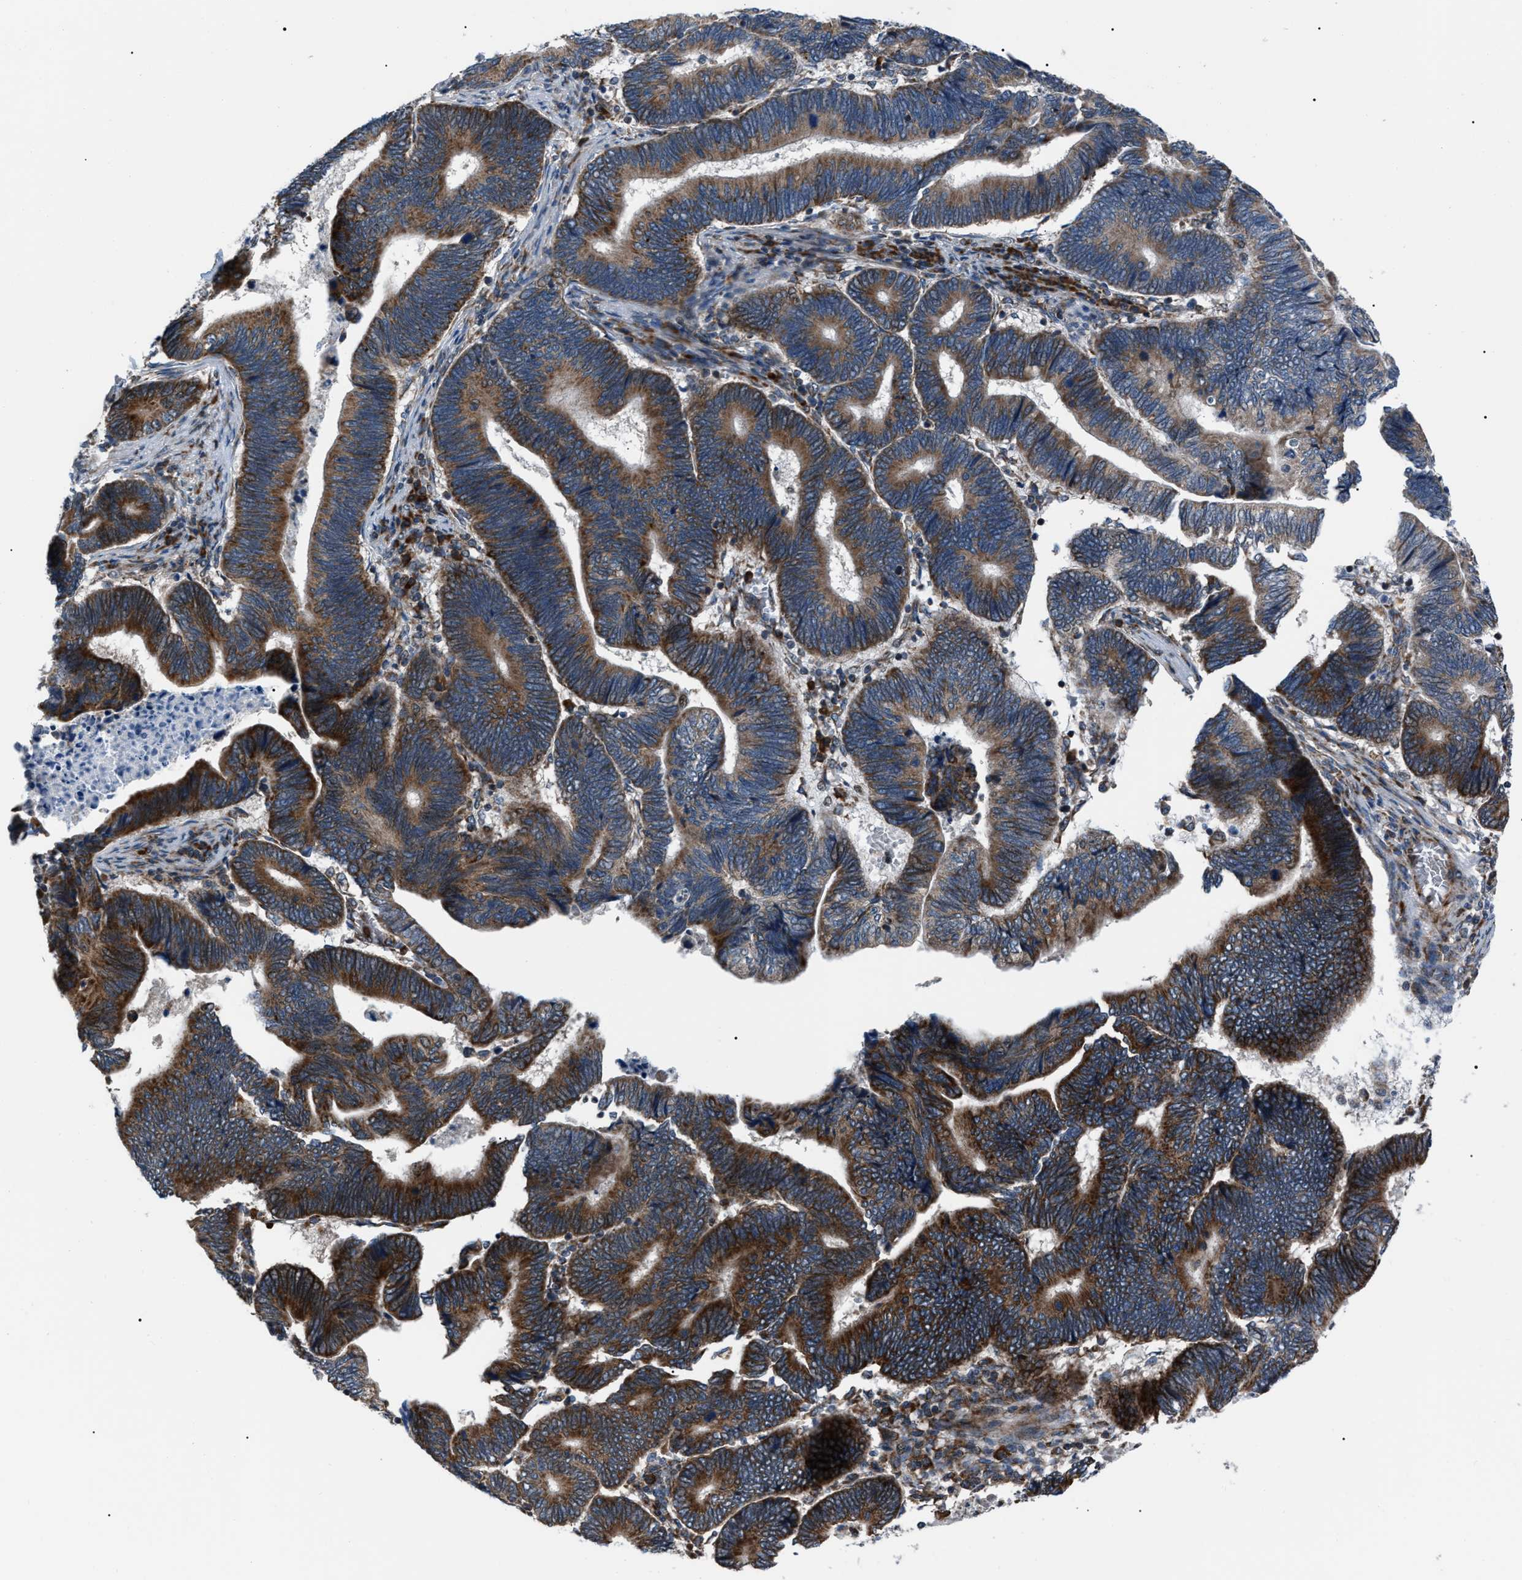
{"staining": {"intensity": "strong", "quantity": ">75%", "location": "cytoplasmic/membranous"}, "tissue": "pancreatic cancer", "cell_type": "Tumor cells", "image_type": "cancer", "snomed": [{"axis": "morphology", "description": "Adenocarcinoma, NOS"}, {"axis": "topography", "description": "Pancreas"}], "caption": "DAB (3,3'-diaminobenzidine) immunohistochemical staining of pancreatic cancer exhibits strong cytoplasmic/membranous protein expression in approximately >75% of tumor cells.", "gene": "AGO2", "patient": {"sex": "female", "age": 70}}